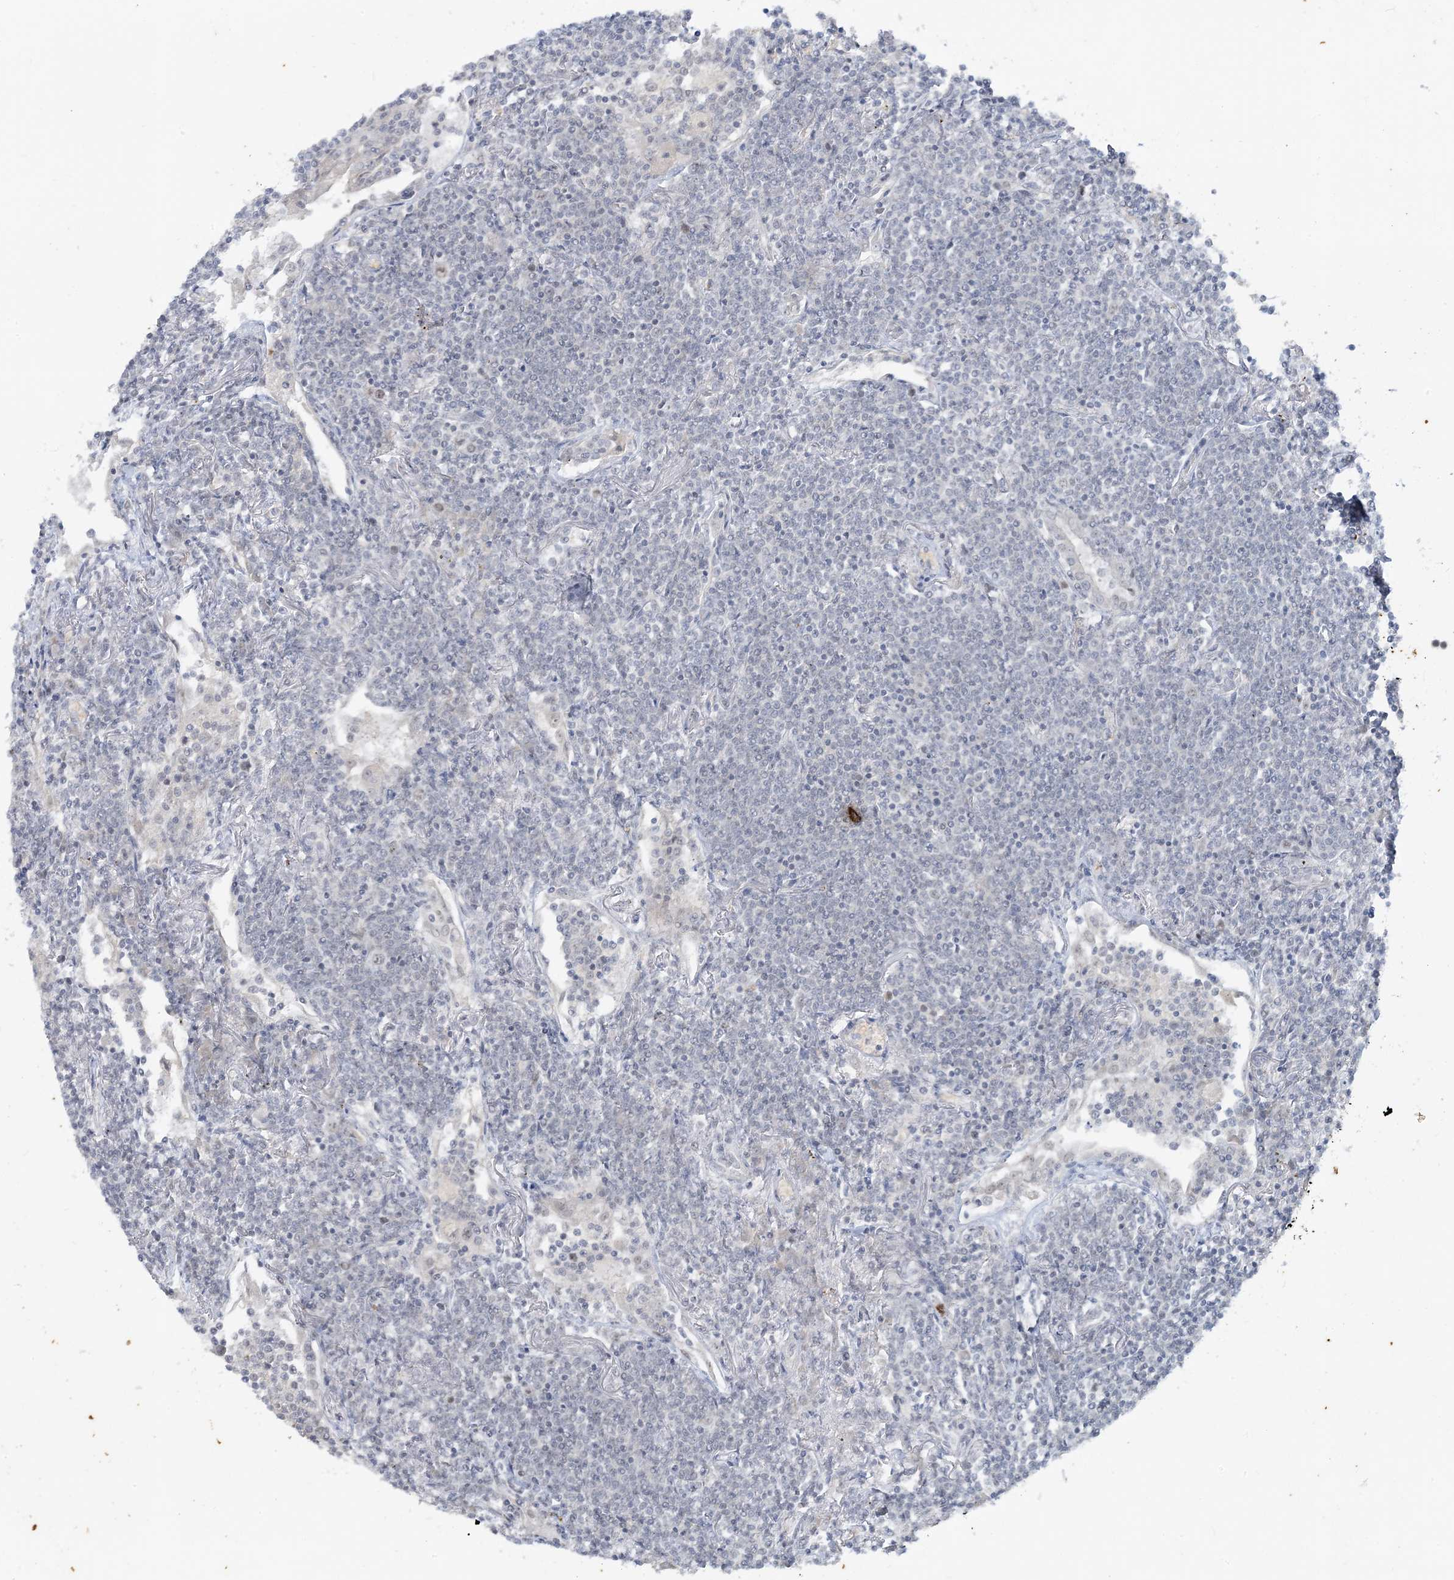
{"staining": {"intensity": "negative", "quantity": "none", "location": "none"}, "tissue": "lymphoma", "cell_type": "Tumor cells", "image_type": "cancer", "snomed": [{"axis": "morphology", "description": "Malignant lymphoma, non-Hodgkin's type, Low grade"}, {"axis": "topography", "description": "Lung"}], "caption": "This histopathology image is of lymphoma stained with immunohistochemistry (IHC) to label a protein in brown with the nuclei are counter-stained blue. There is no positivity in tumor cells. (DAB (3,3'-diaminobenzidine) immunohistochemistry, high magnification).", "gene": "LEXM", "patient": {"sex": "female", "age": 71}}